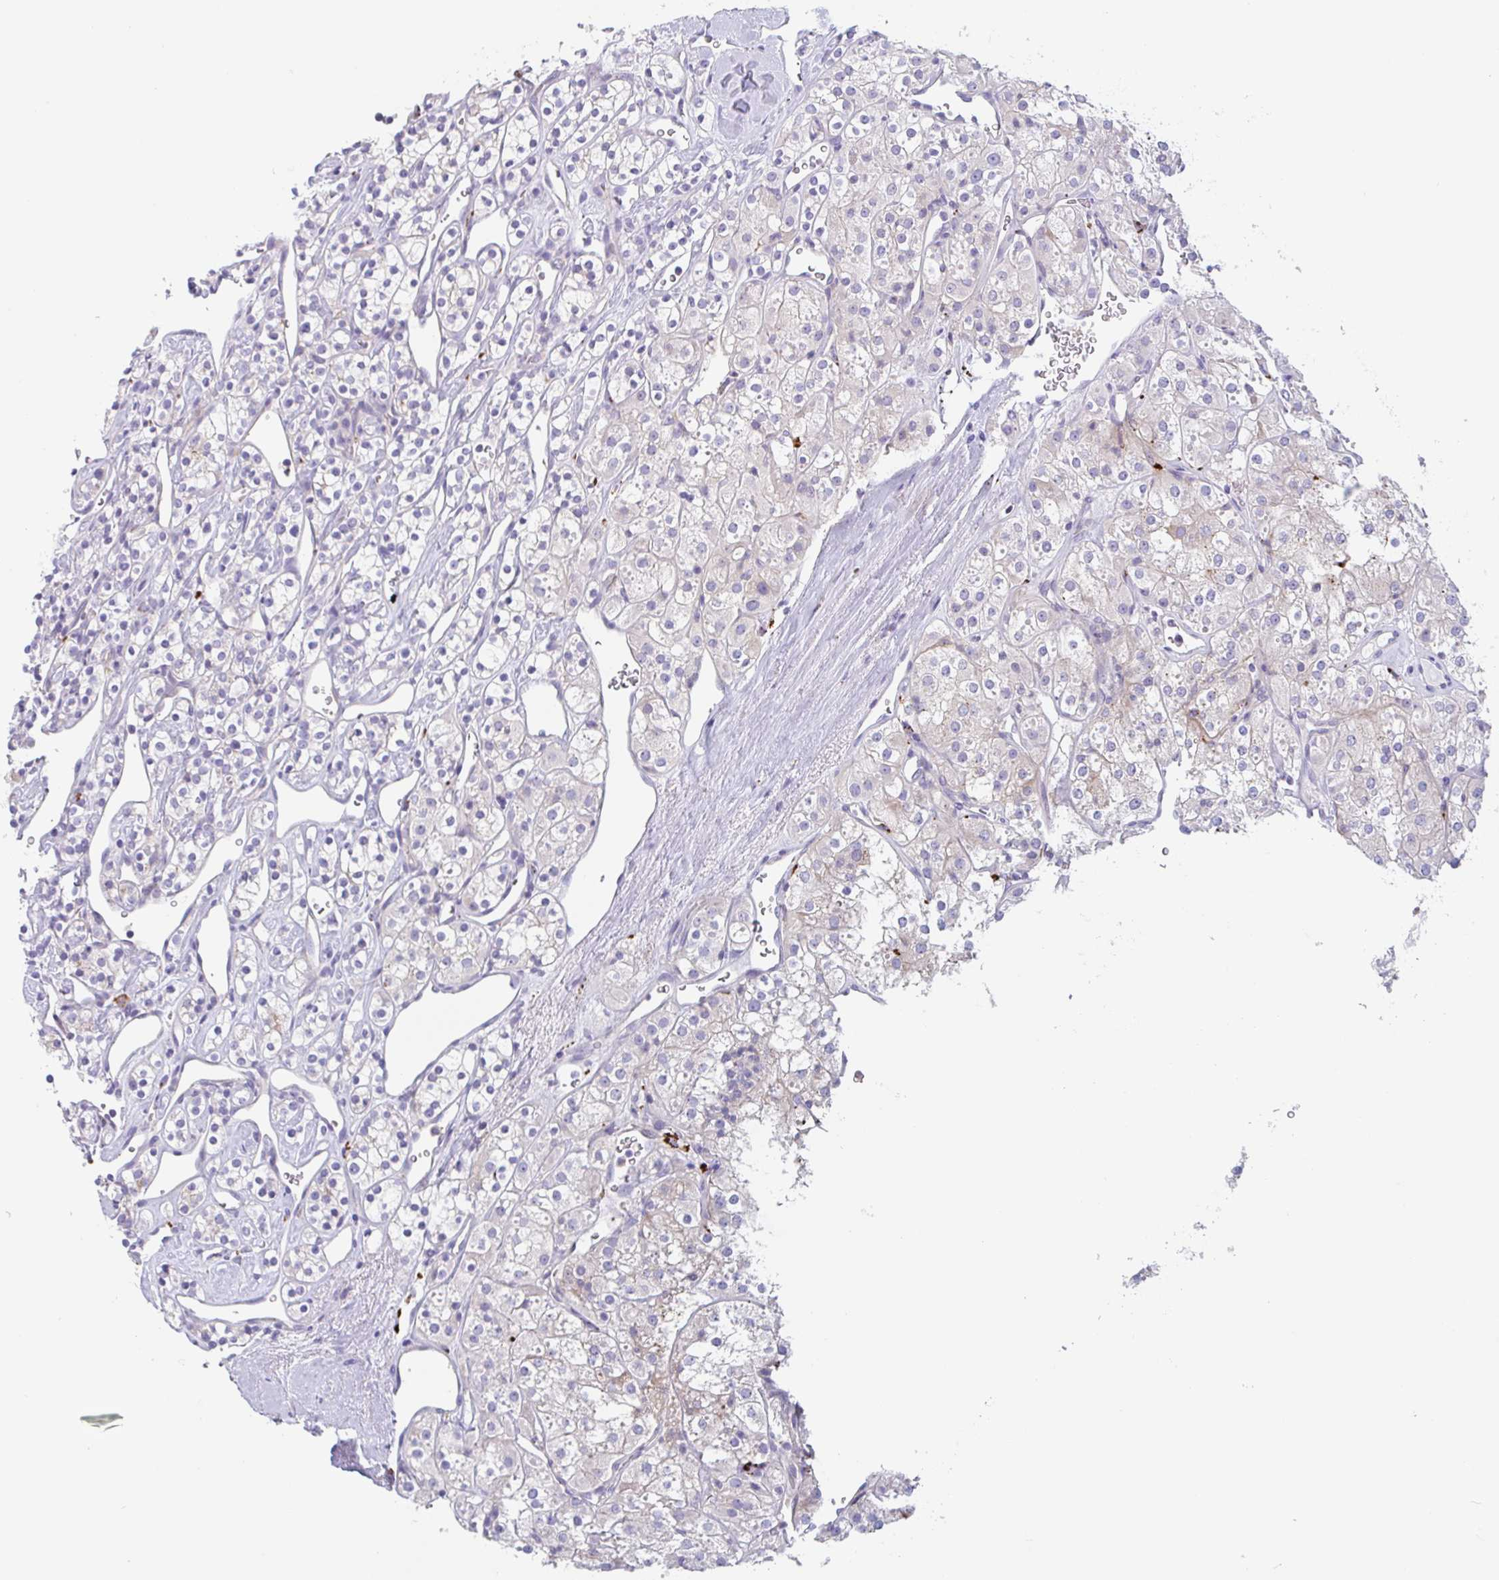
{"staining": {"intensity": "negative", "quantity": "none", "location": "none"}, "tissue": "renal cancer", "cell_type": "Tumor cells", "image_type": "cancer", "snomed": [{"axis": "morphology", "description": "Adenocarcinoma, NOS"}, {"axis": "topography", "description": "Kidney"}], "caption": "Tumor cells are negative for protein expression in human adenocarcinoma (renal). (Brightfield microscopy of DAB (3,3'-diaminobenzidine) immunohistochemistry at high magnification).", "gene": "LENG9", "patient": {"sex": "male", "age": 77}}